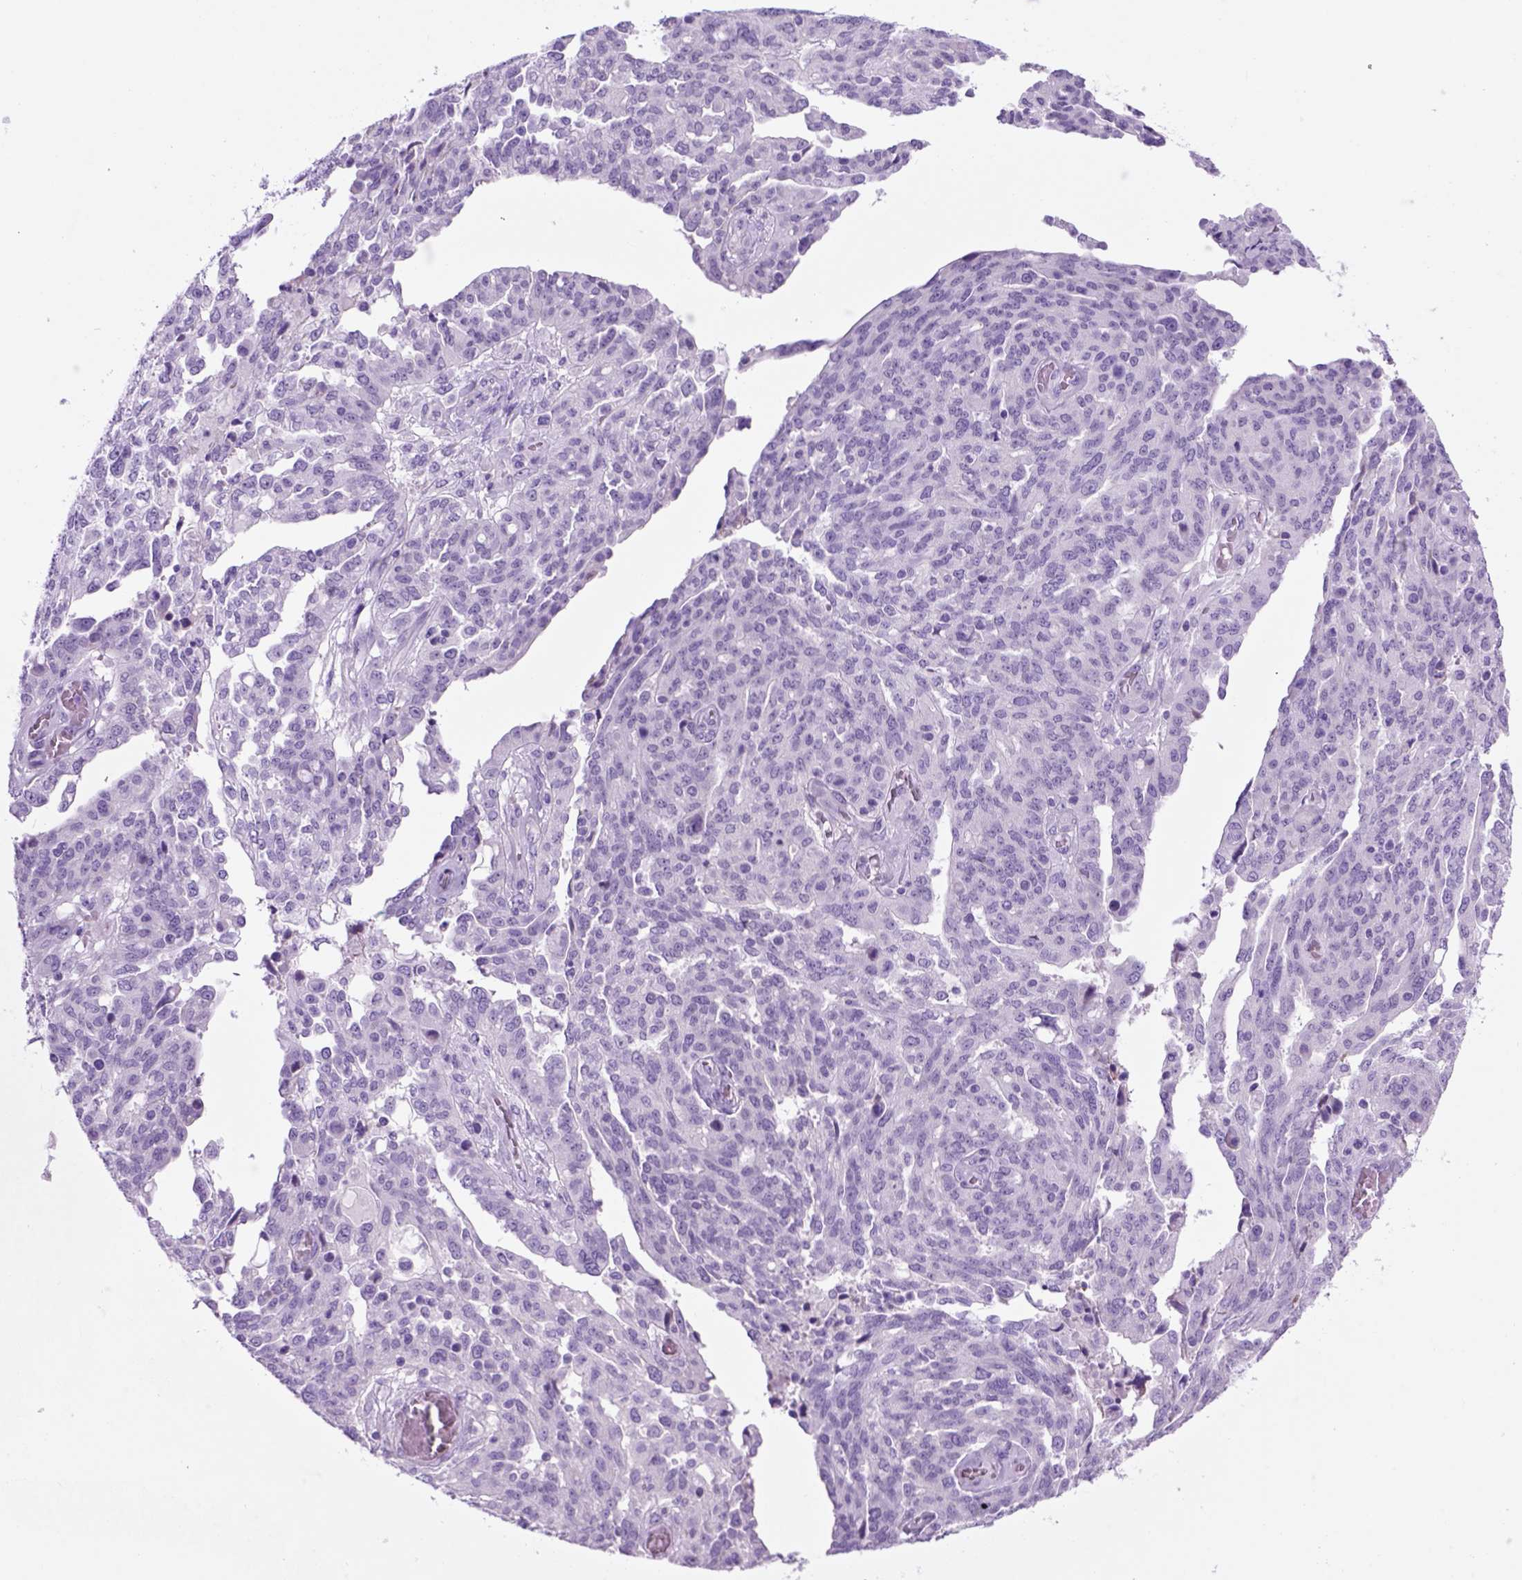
{"staining": {"intensity": "negative", "quantity": "none", "location": "none"}, "tissue": "ovarian cancer", "cell_type": "Tumor cells", "image_type": "cancer", "snomed": [{"axis": "morphology", "description": "Cystadenocarcinoma, serous, NOS"}, {"axis": "topography", "description": "Ovary"}], "caption": "IHC of human serous cystadenocarcinoma (ovarian) reveals no staining in tumor cells.", "gene": "HHIPL2", "patient": {"sex": "female", "age": 67}}